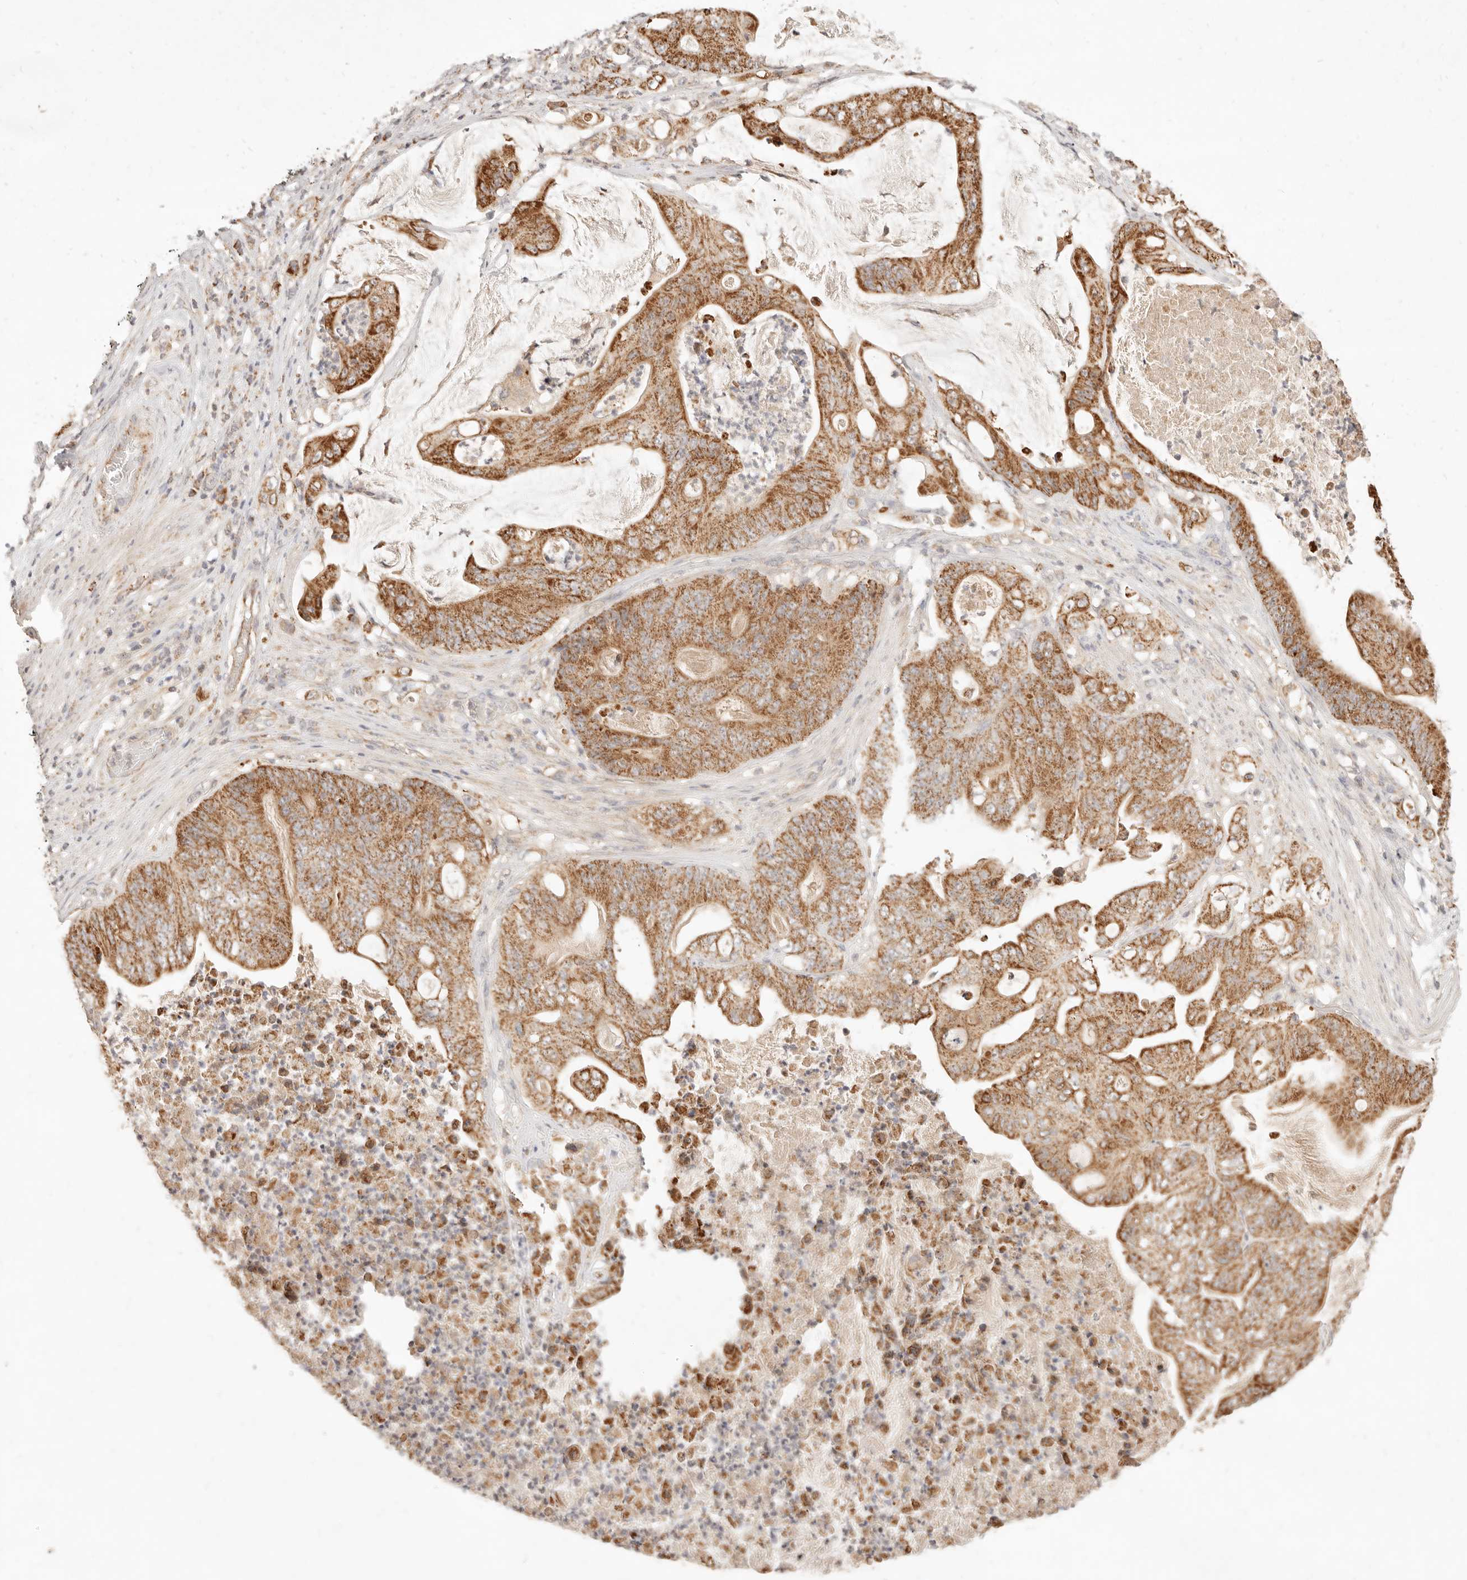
{"staining": {"intensity": "strong", "quantity": ">75%", "location": "cytoplasmic/membranous"}, "tissue": "stomach cancer", "cell_type": "Tumor cells", "image_type": "cancer", "snomed": [{"axis": "morphology", "description": "Adenocarcinoma, NOS"}, {"axis": "topography", "description": "Stomach"}], "caption": "Immunohistochemistry of stomach cancer (adenocarcinoma) shows high levels of strong cytoplasmic/membranous staining in about >75% of tumor cells.", "gene": "CPLANE2", "patient": {"sex": "female", "age": 73}}